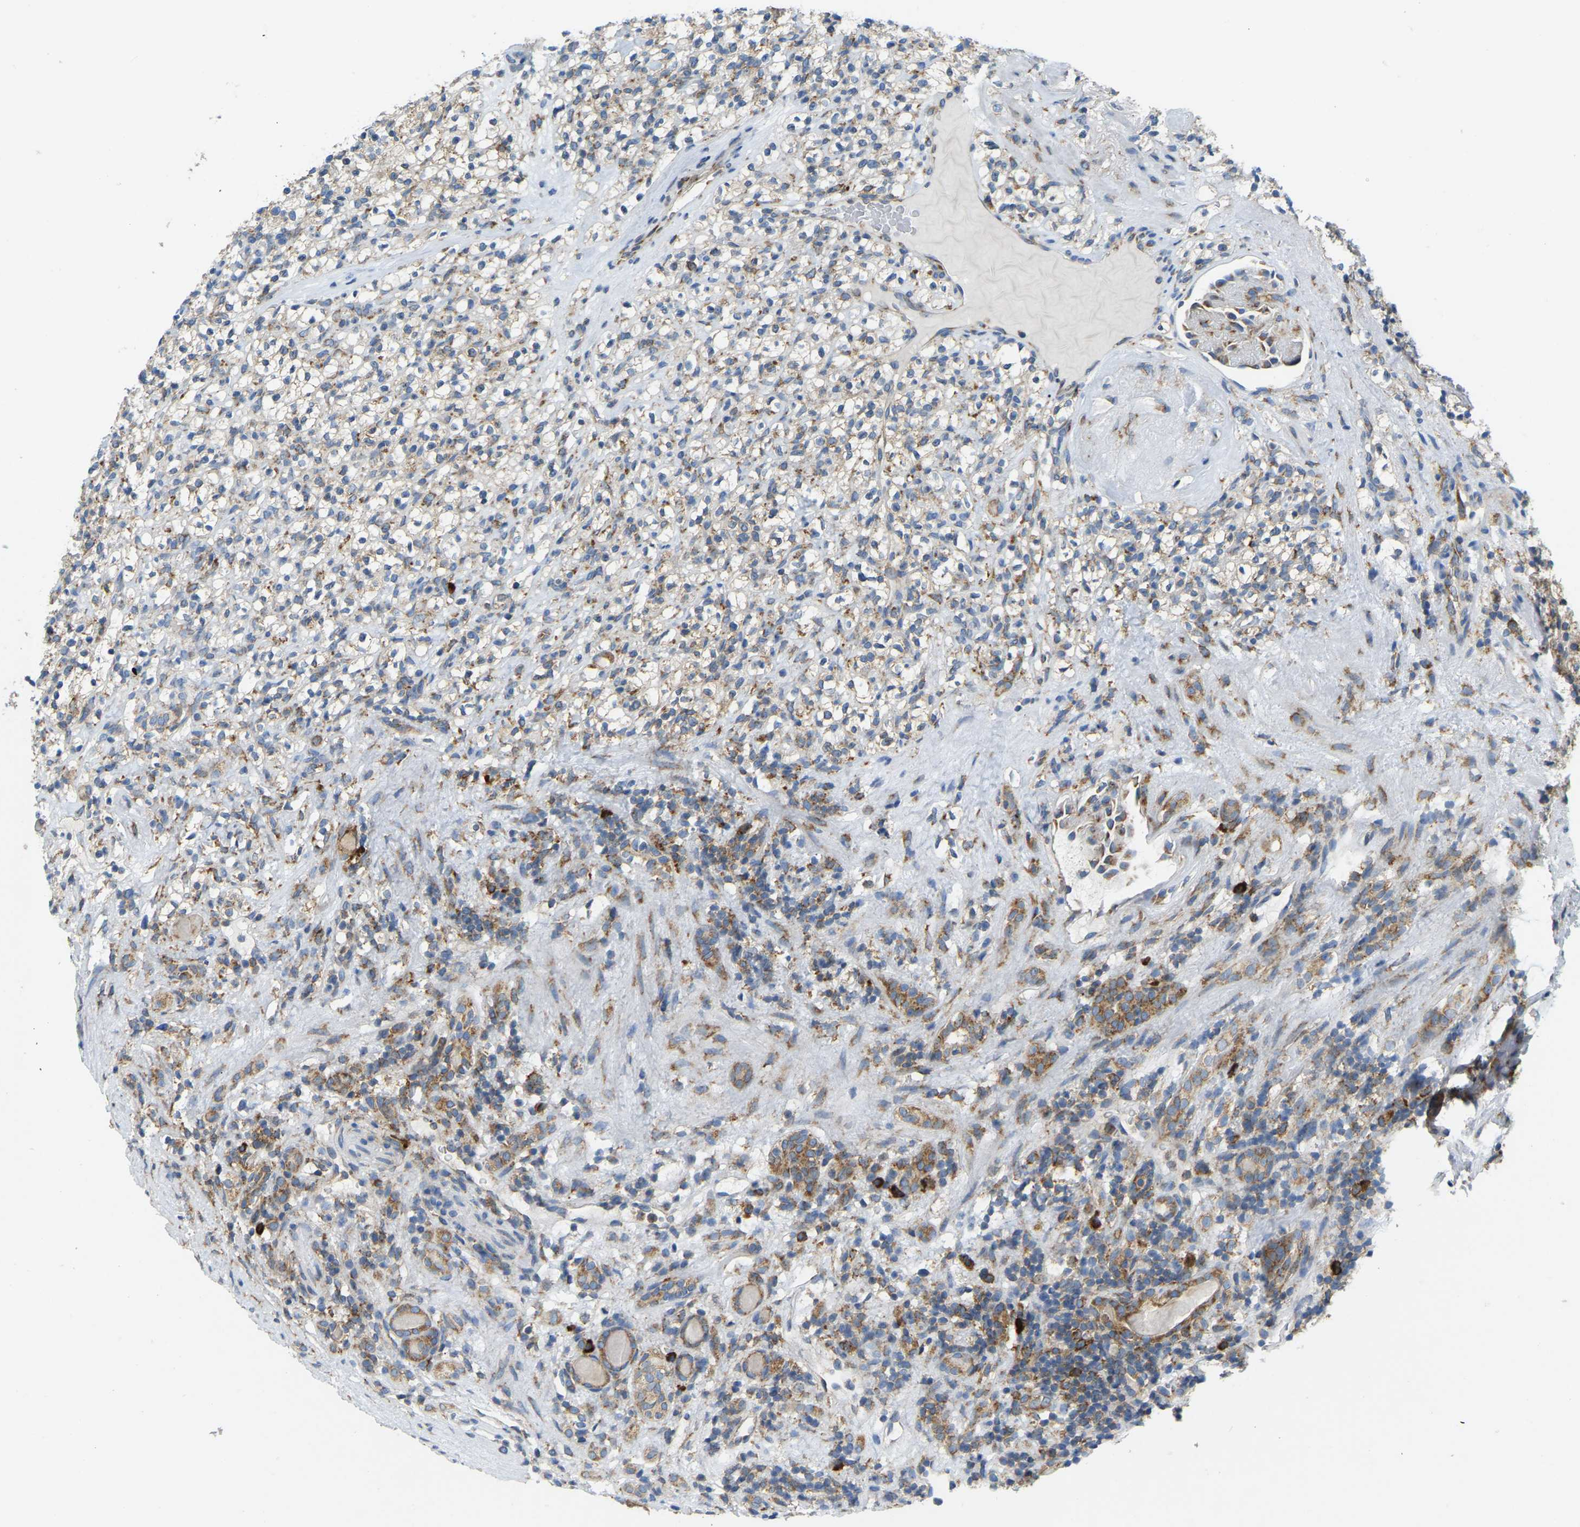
{"staining": {"intensity": "moderate", "quantity": "25%-75%", "location": "cytoplasmic/membranous"}, "tissue": "renal cancer", "cell_type": "Tumor cells", "image_type": "cancer", "snomed": [{"axis": "morphology", "description": "Normal tissue, NOS"}, {"axis": "morphology", "description": "Adenocarcinoma, NOS"}, {"axis": "topography", "description": "Kidney"}], "caption": "Immunohistochemical staining of human renal adenocarcinoma reveals moderate cytoplasmic/membranous protein positivity in about 25%-75% of tumor cells.", "gene": "SND1", "patient": {"sex": "female", "age": 72}}